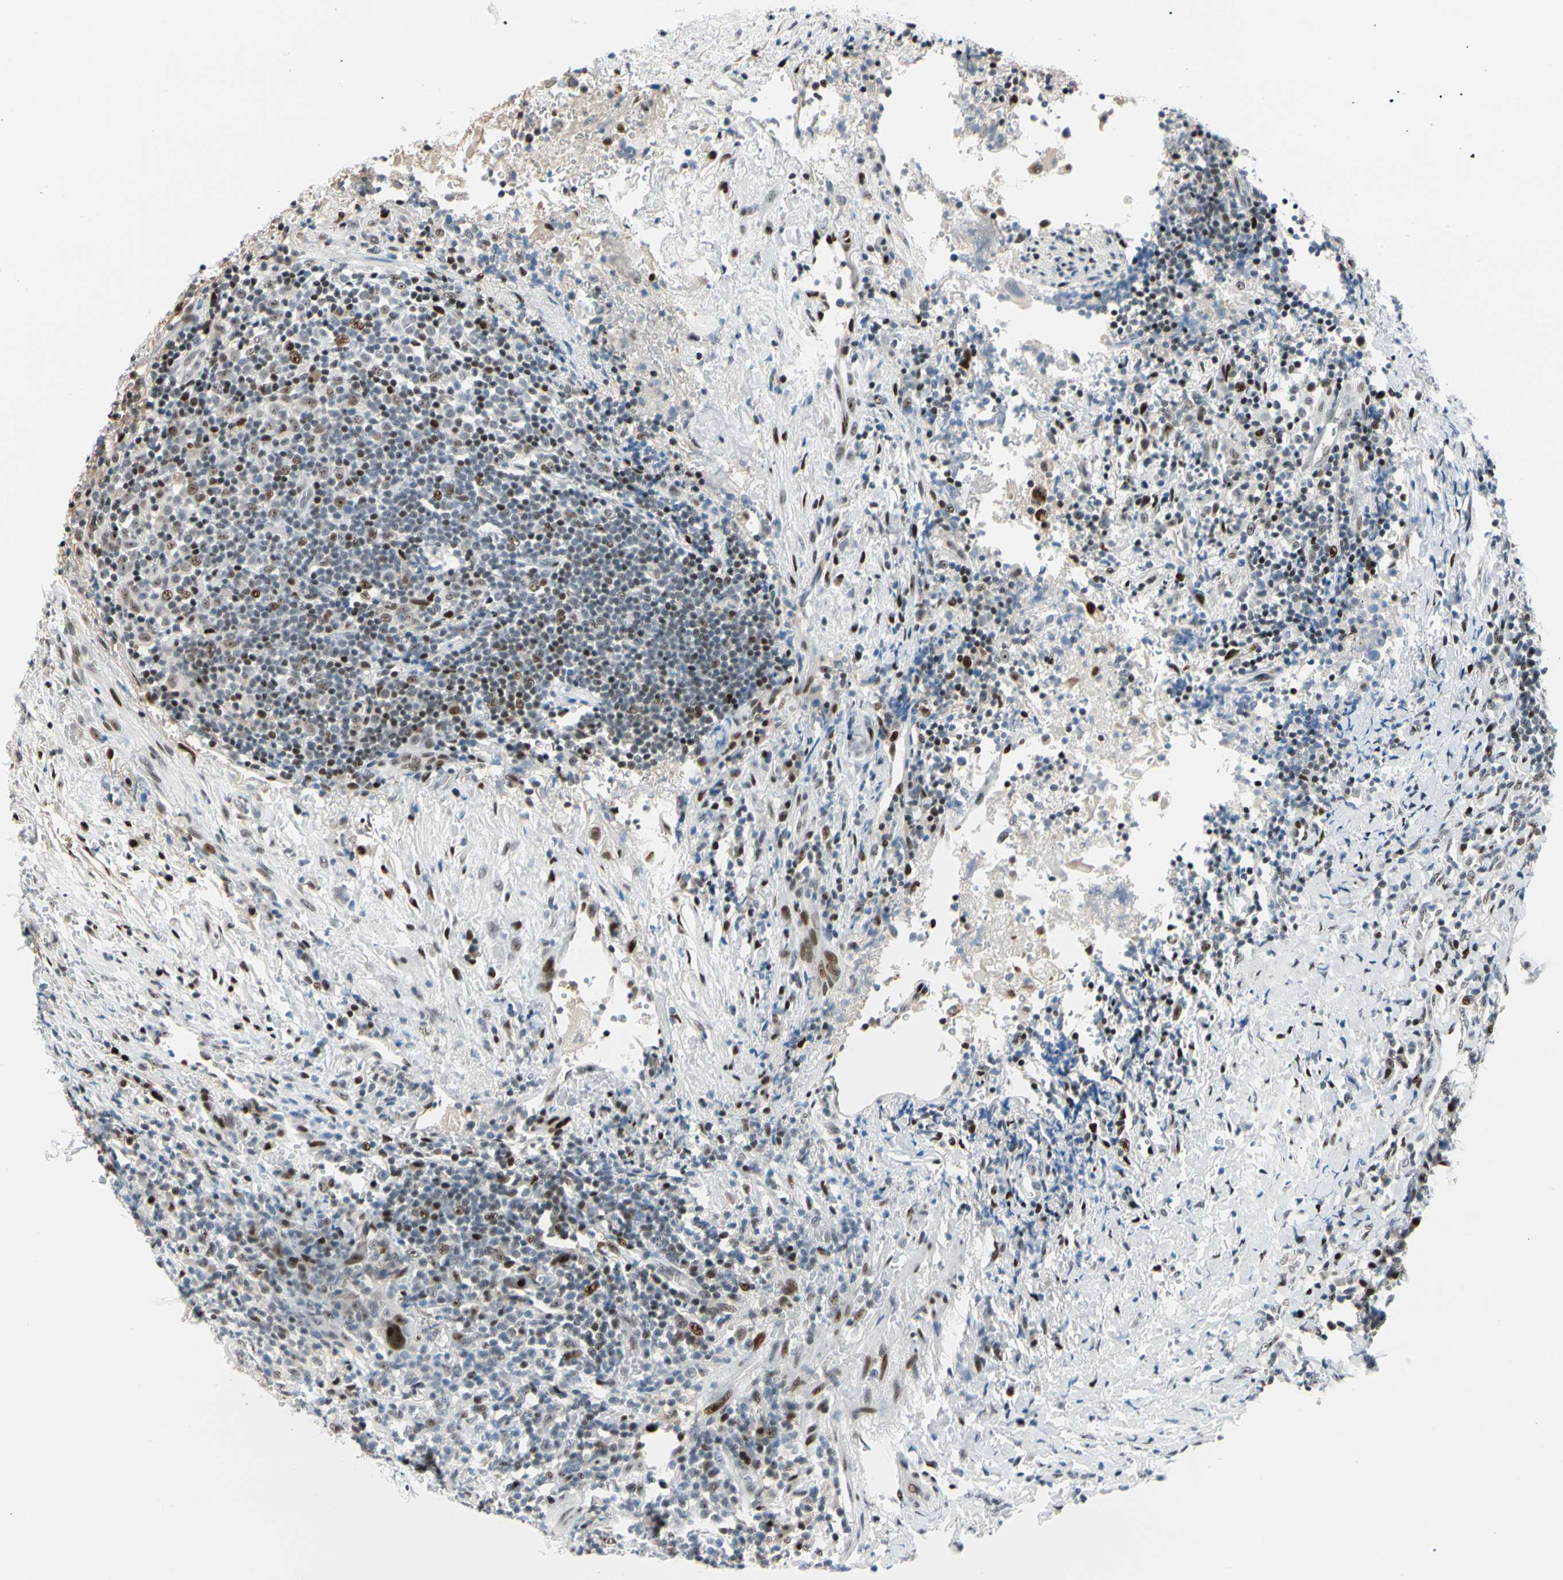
{"staining": {"intensity": "moderate", "quantity": "25%-75%", "location": "nuclear"}, "tissue": "urothelial cancer", "cell_type": "Tumor cells", "image_type": "cancer", "snomed": [{"axis": "morphology", "description": "Urothelial carcinoma, High grade"}, {"axis": "topography", "description": "Urinary bladder"}], "caption": "Human urothelial cancer stained with a protein marker reveals moderate staining in tumor cells.", "gene": "FOXO3", "patient": {"sex": "male", "age": 61}}